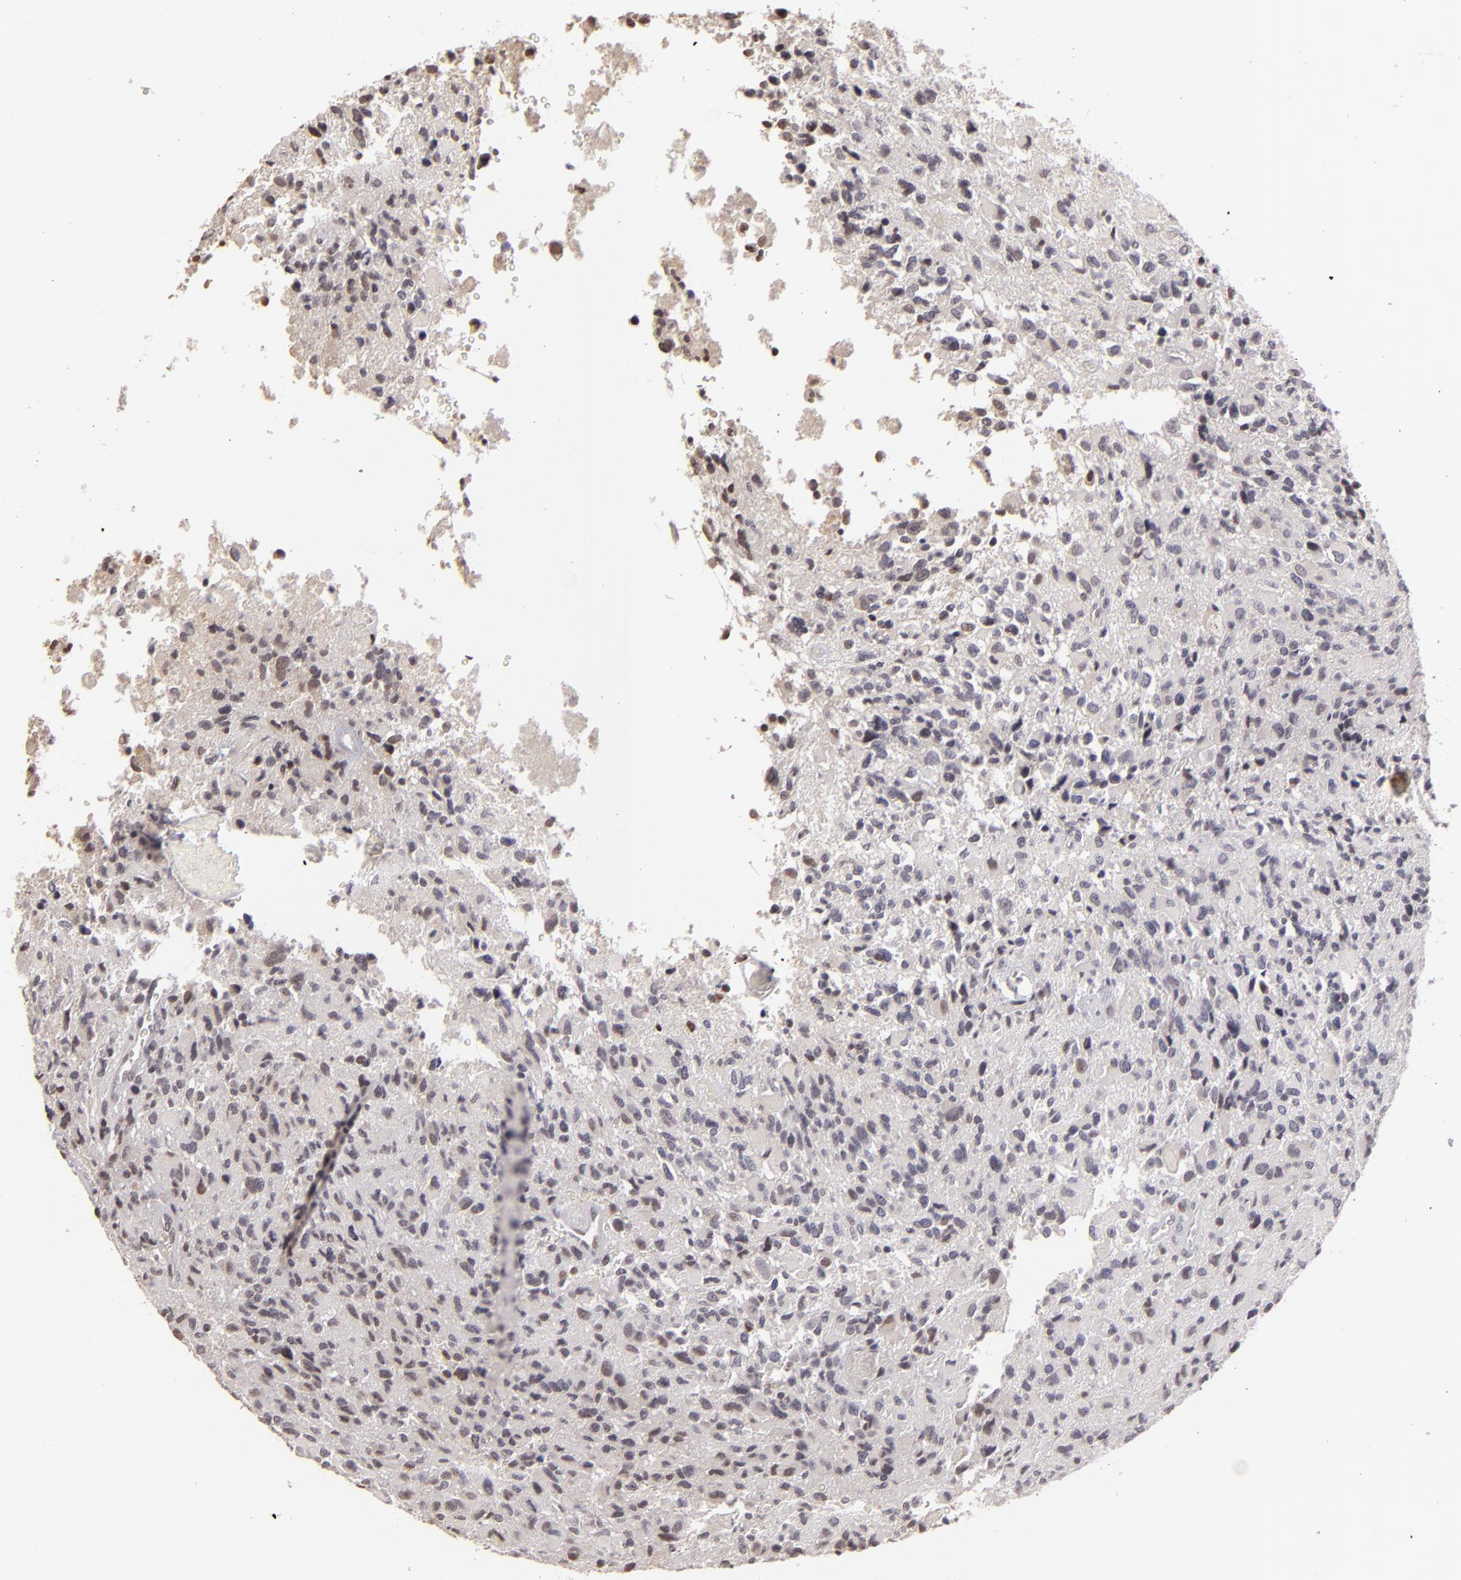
{"staining": {"intensity": "weak", "quantity": "<25%", "location": "nuclear"}, "tissue": "glioma", "cell_type": "Tumor cells", "image_type": "cancer", "snomed": [{"axis": "morphology", "description": "Glioma, malignant, High grade"}, {"axis": "topography", "description": "Brain"}], "caption": "IHC of glioma displays no staining in tumor cells.", "gene": "RARB", "patient": {"sex": "male", "age": 69}}